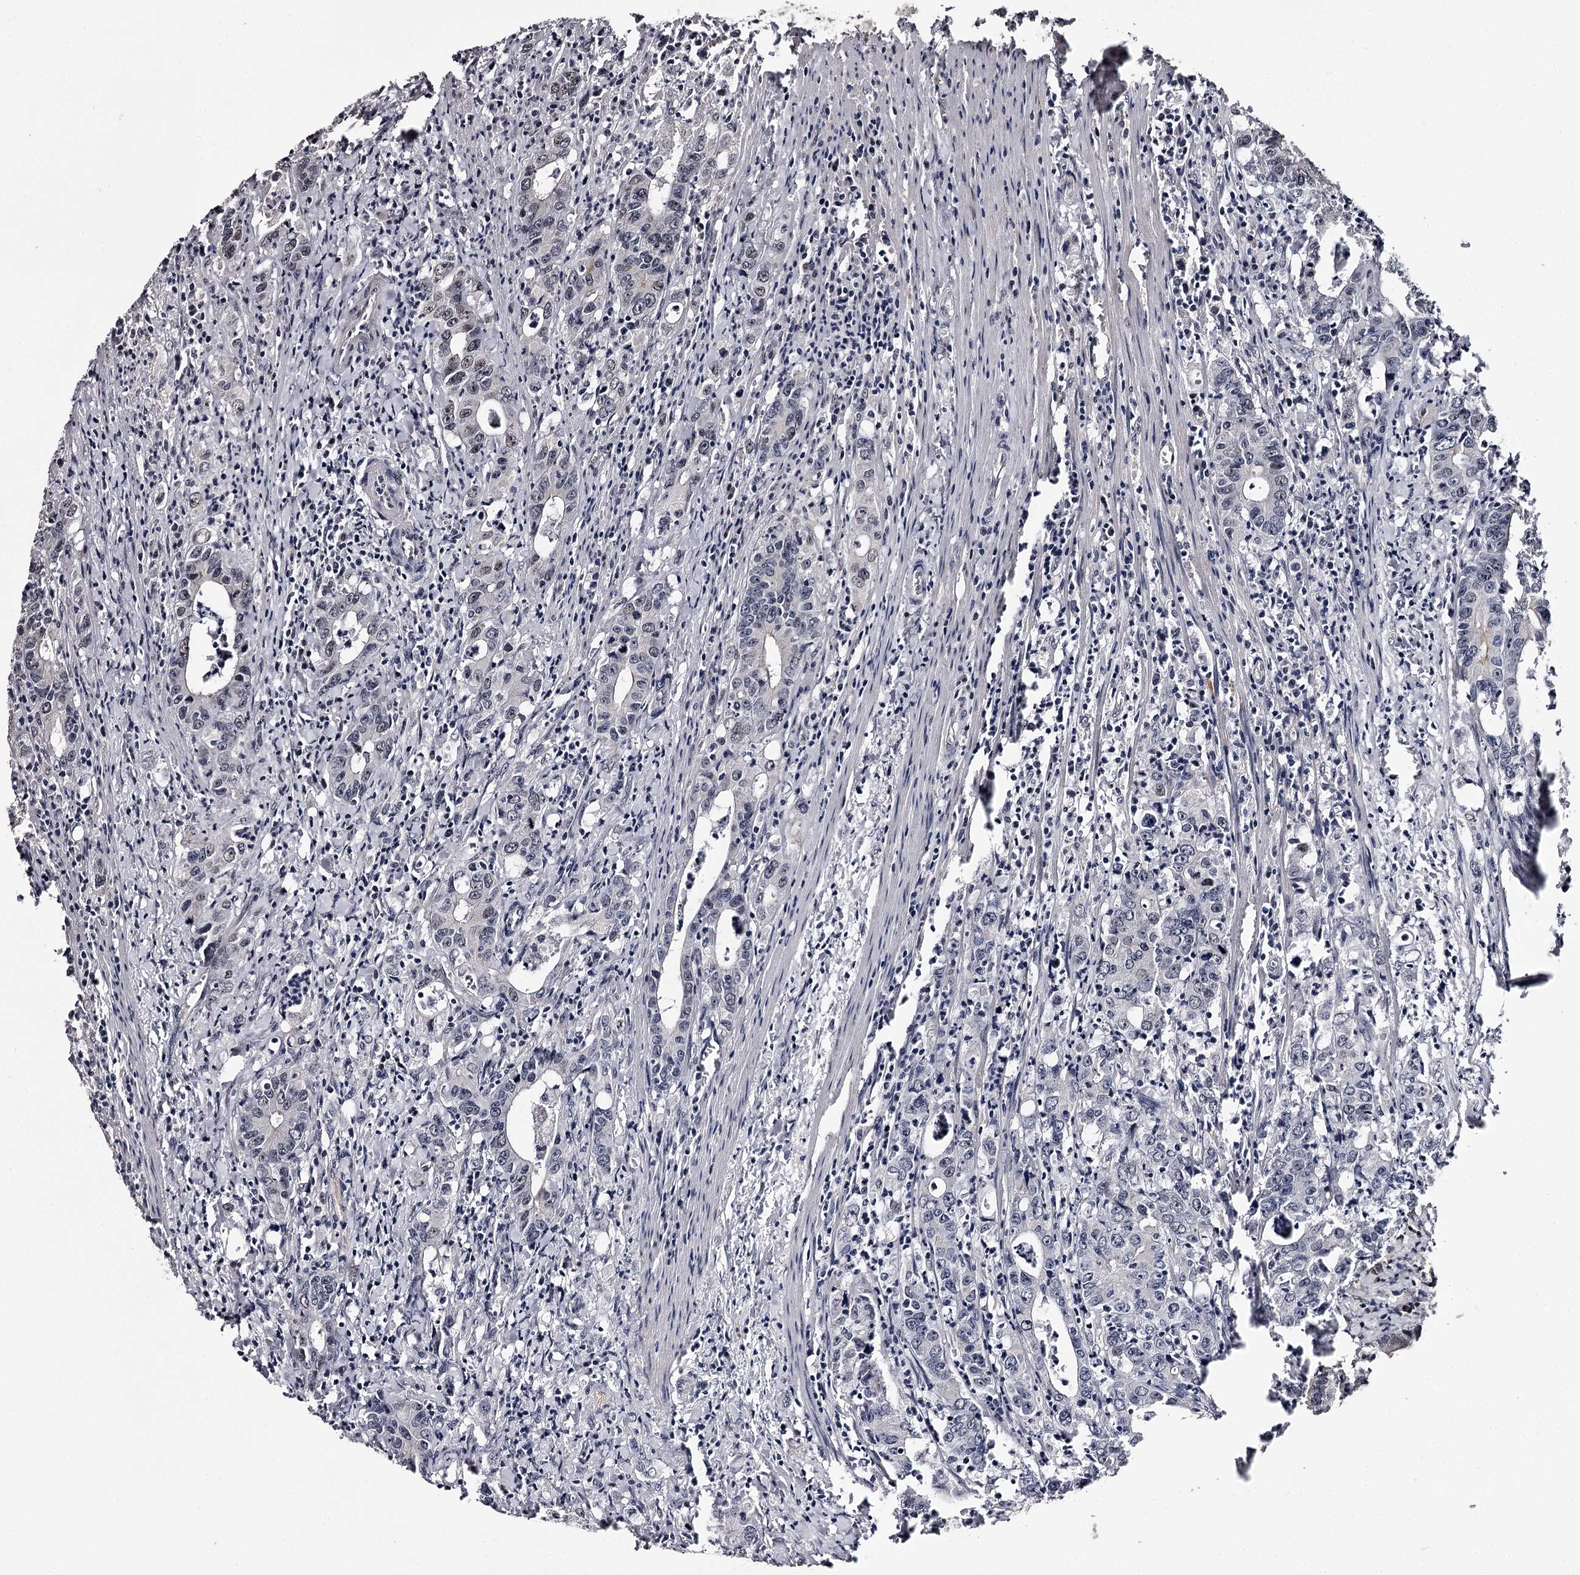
{"staining": {"intensity": "weak", "quantity": "<25%", "location": "nuclear"}, "tissue": "colorectal cancer", "cell_type": "Tumor cells", "image_type": "cancer", "snomed": [{"axis": "morphology", "description": "Adenocarcinoma, NOS"}, {"axis": "topography", "description": "Colon"}], "caption": "A photomicrograph of human colorectal adenocarcinoma is negative for staining in tumor cells.", "gene": "RNF44", "patient": {"sex": "female", "age": 75}}